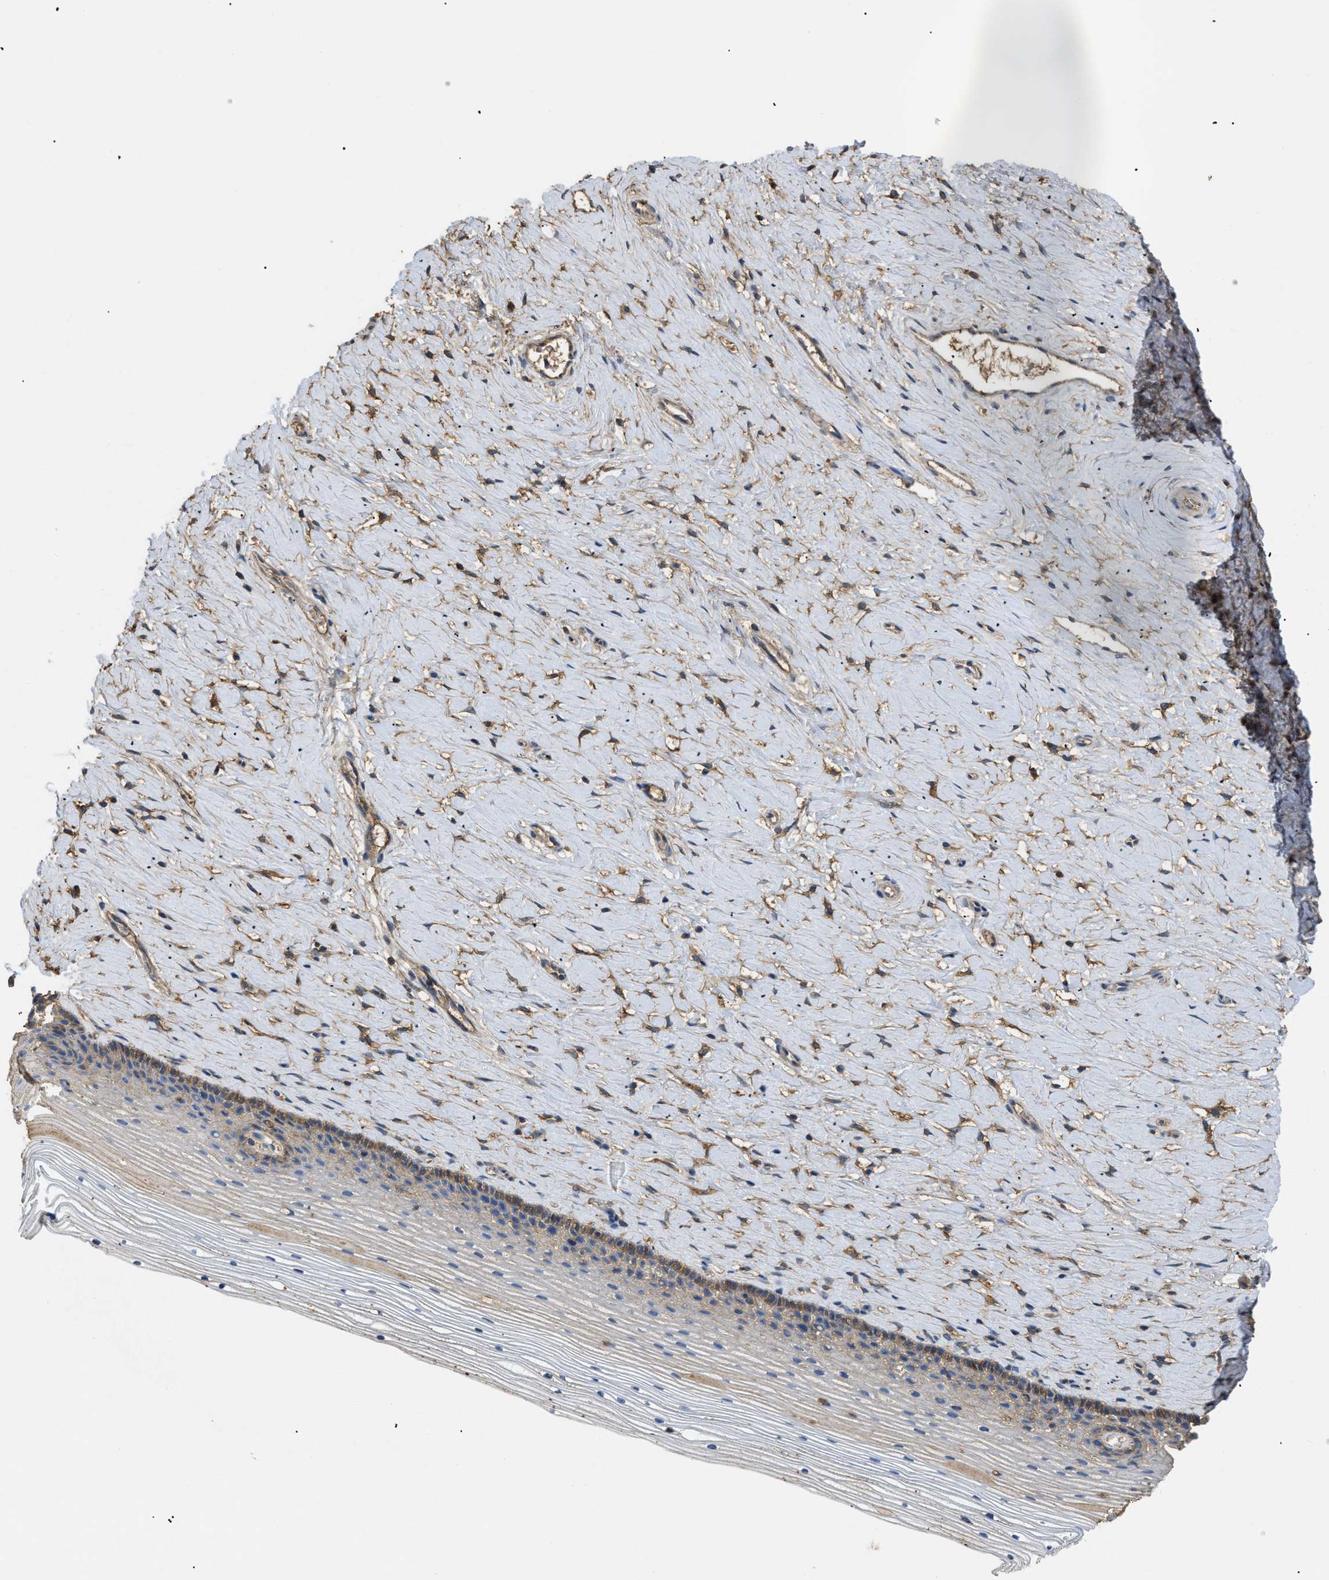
{"staining": {"intensity": "moderate", "quantity": "<25%", "location": "cytoplasmic/membranous"}, "tissue": "cervix", "cell_type": "Squamous epithelial cells", "image_type": "normal", "snomed": [{"axis": "morphology", "description": "Normal tissue, NOS"}, {"axis": "topography", "description": "Cervix"}], "caption": "Squamous epithelial cells demonstrate low levels of moderate cytoplasmic/membranous positivity in about <25% of cells in normal cervix.", "gene": "ANXA4", "patient": {"sex": "female", "age": 39}}